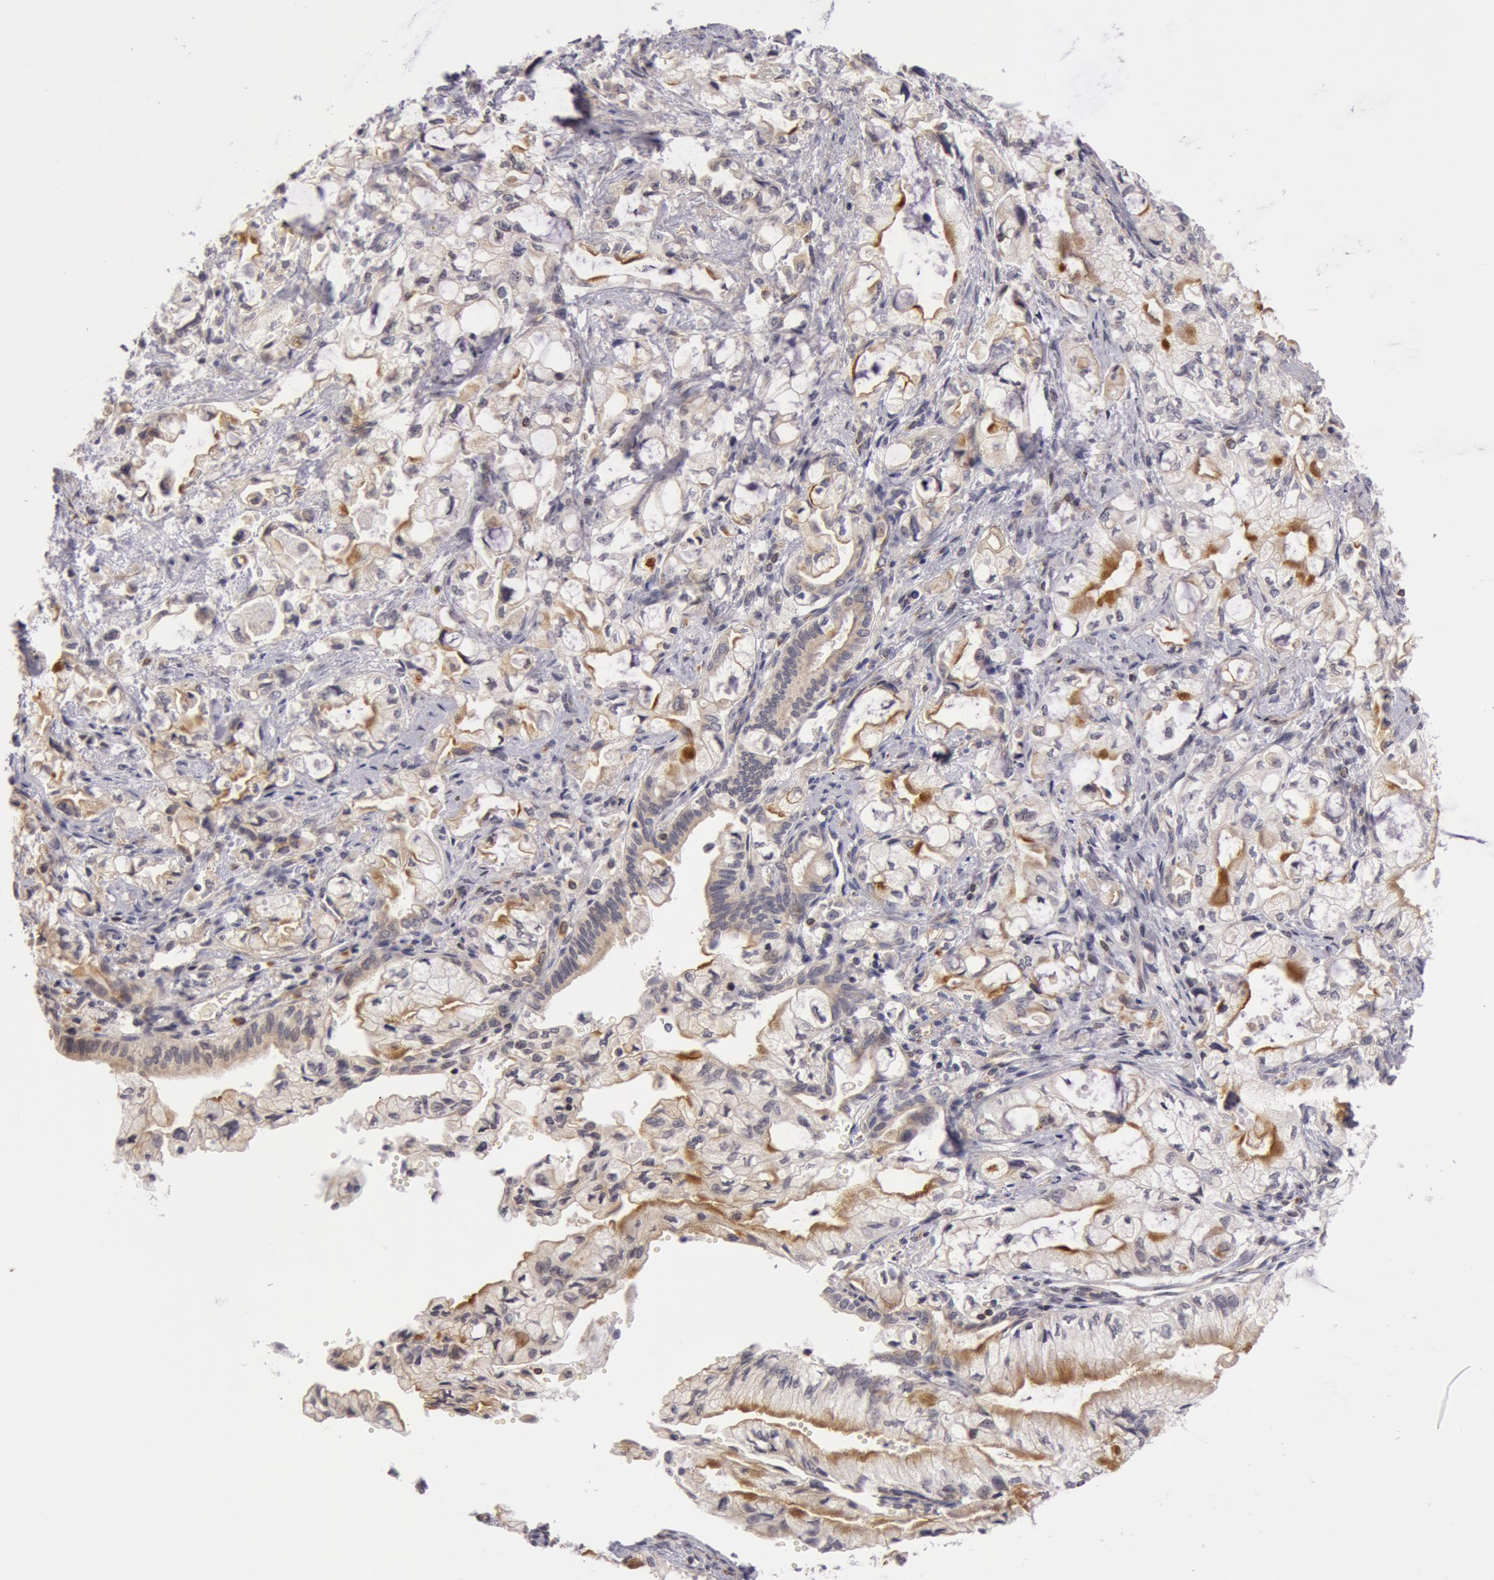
{"staining": {"intensity": "moderate", "quantity": "<25%", "location": "cytoplasmic/membranous"}, "tissue": "pancreatic cancer", "cell_type": "Tumor cells", "image_type": "cancer", "snomed": [{"axis": "morphology", "description": "Adenocarcinoma, NOS"}, {"axis": "topography", "description": "Pancreas"}], "caption": "The immunohistochemical stain highlights moderate cytoplasmic/membranous expression in tumor cells of adenocarcinoma (pancreatic) tissue.", "gene": "SYTL4", "patient": {"sex": "male", "age": 79}}